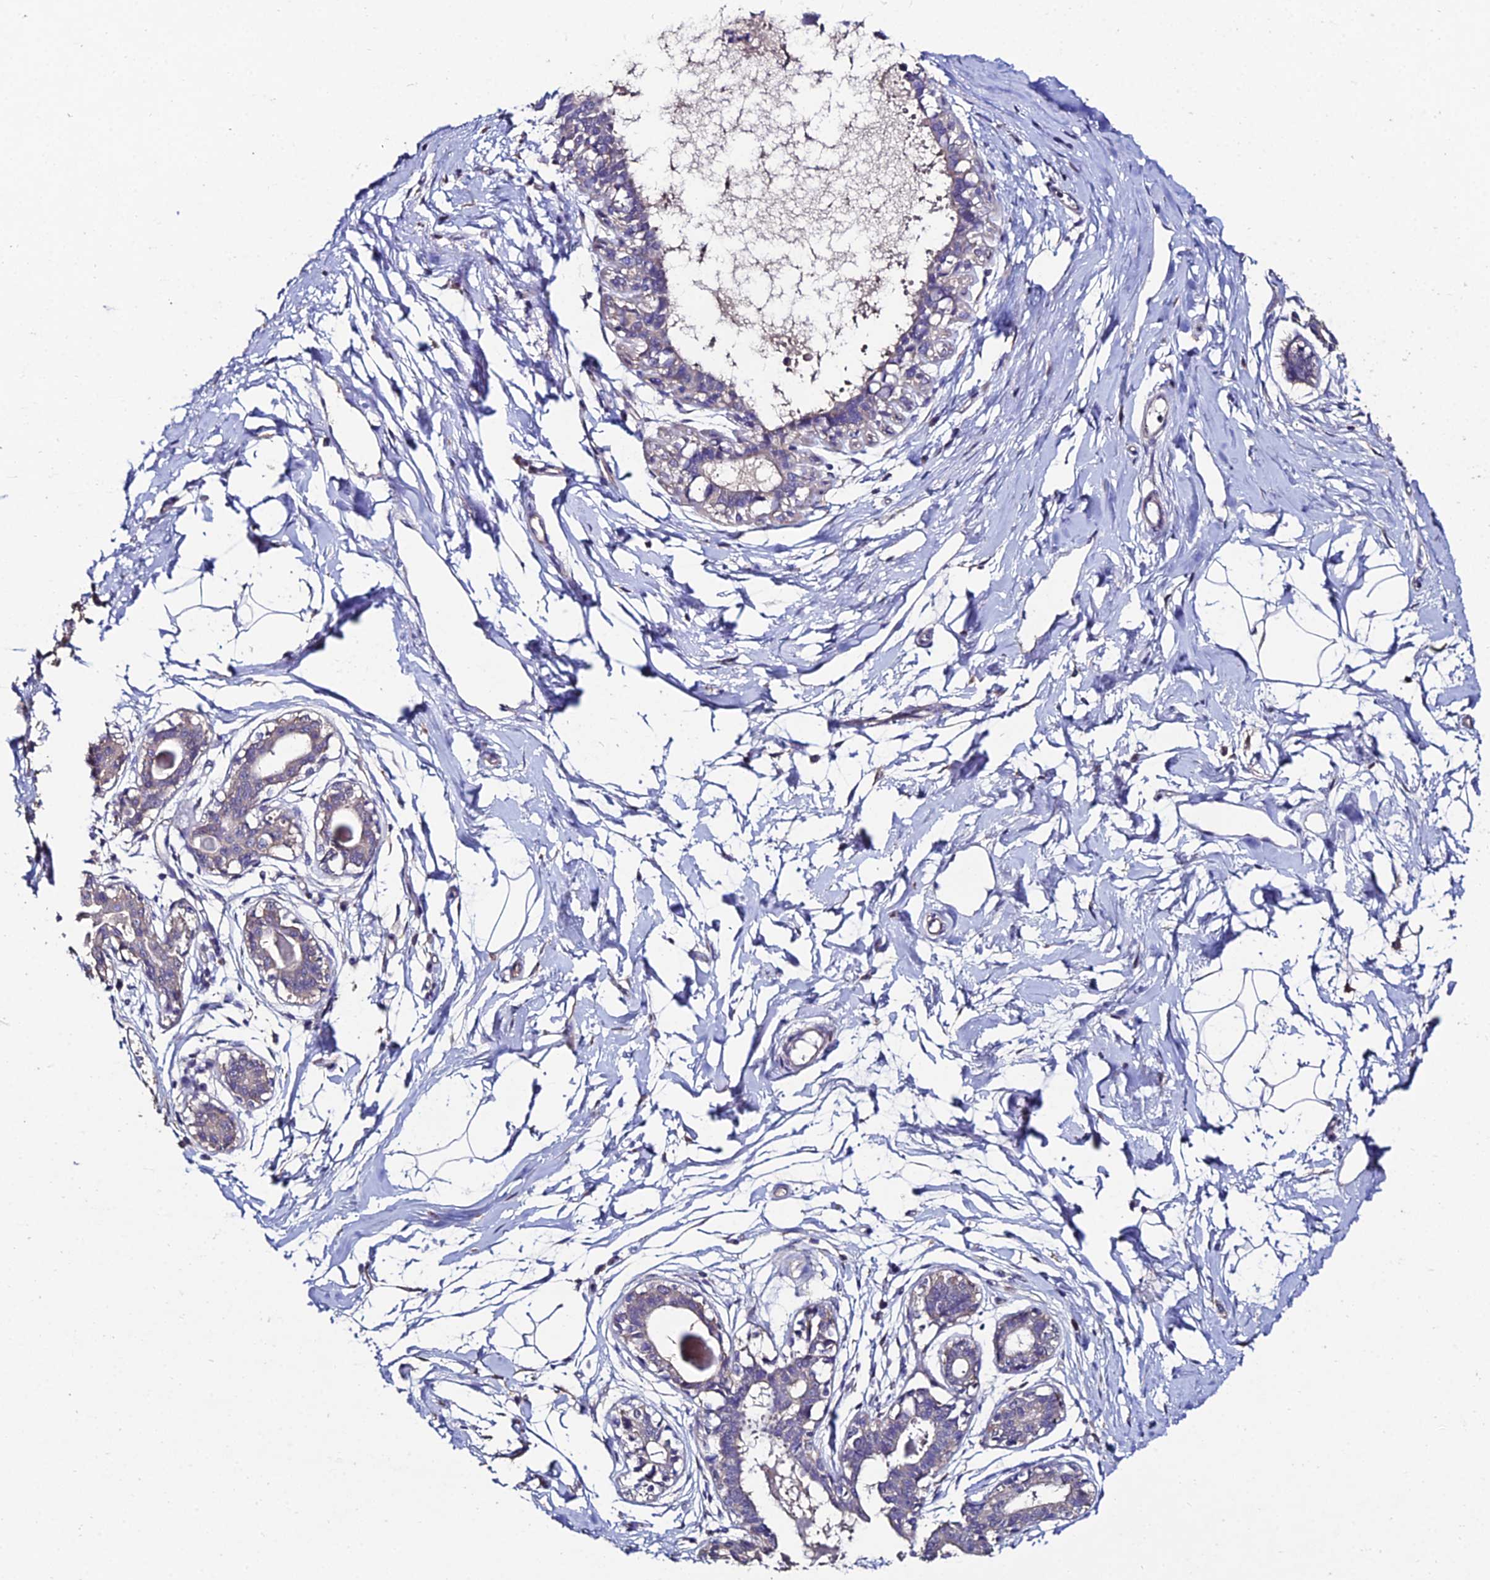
{"staining": {"intensity": "negative", "quantity": "none", "location": "none"}, "tissue": "breast", "cell_type": "Adipocytes", "image_type": "normal", "snomed": [{"axis": "morphology", "description": "Normal tissue, NOS"}, {"axis": "topography", "description": "Breast"}], "caption": "Adipocytes are negative for protein expression in normal human breast. (DAB immunohistochemistry (IHC), high magnification).", "gene": "ESRRG", "patient": {"sex": "female", "age": 45}}